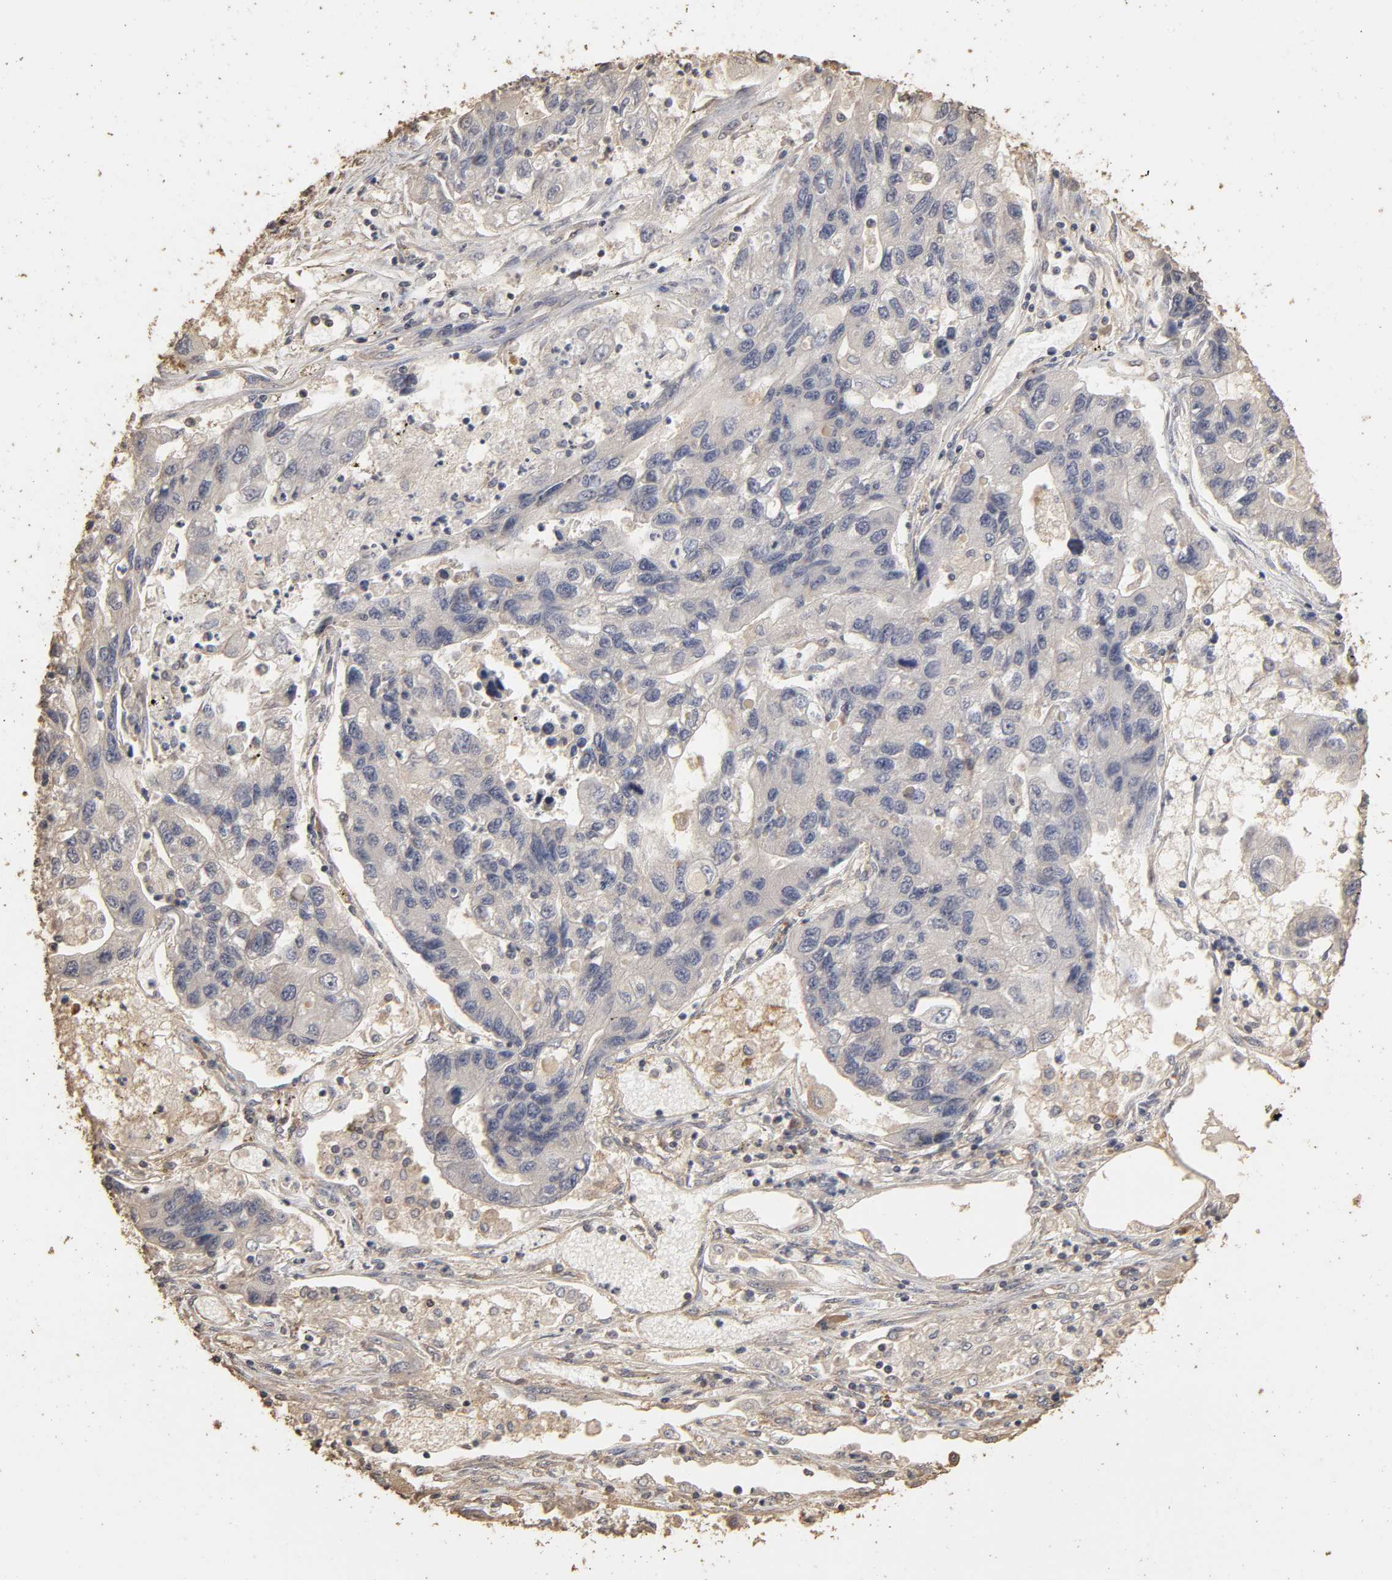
{"staining": {"intensity": "negative", "quantity": "none", "location": "none"}, "tissue": "lung cancer", "cell_type": "Tumor cells", "image_type": "cancer", "snomed": [{"axis": "morphology", "description": "Adenocarcinoma, NOS"}, {"axis": "topography", "description": "Lung"}], "caption": "Tumor cells show no significant protein expression in adenocarcinoma (lung).", "gene": "VSIG4", "patient": {"sex": "female", "age": 51}}